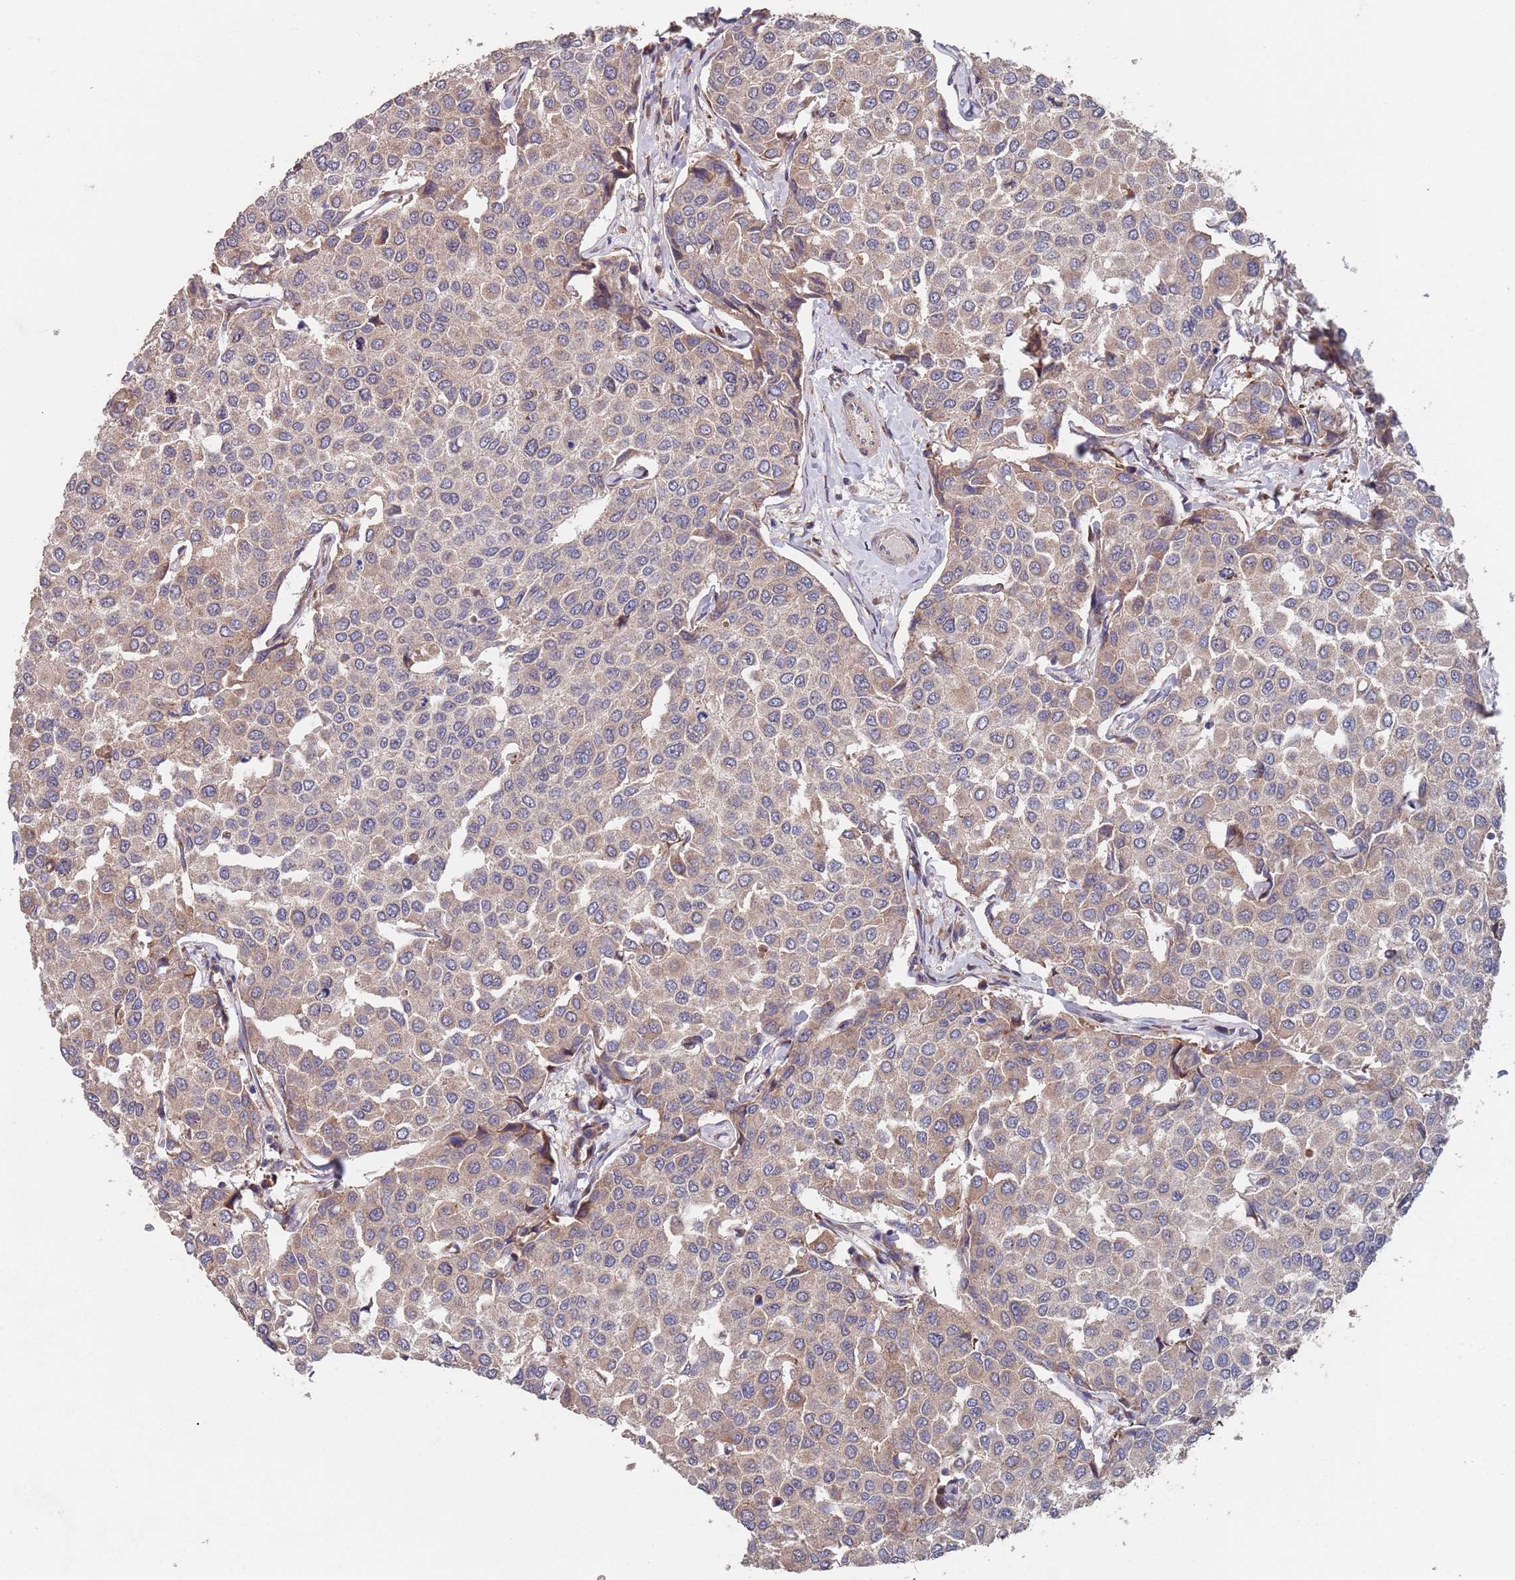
{"staining": {"intensity": "moderate", "quantity": "25%-75%", "location": "cytoplasmic/membranous"}, "tissue": "breast cancer", "cell_type": "Tumor cells", "image_type": "cancer", "snomed": [{"axis": "morphology", "description": "Duct carcinoma"}, {"axis": "topography", "description": "Breast"}], "caption": "Breast invasive ductal carcinoma was stained to show a protein in brown. There is medium levels of moderate cytoplasmic/membranous positivity in about 25%-75% of tumor cells.", "gene": "UNC45A", "patient": {"sex": "female", "age": 55}}